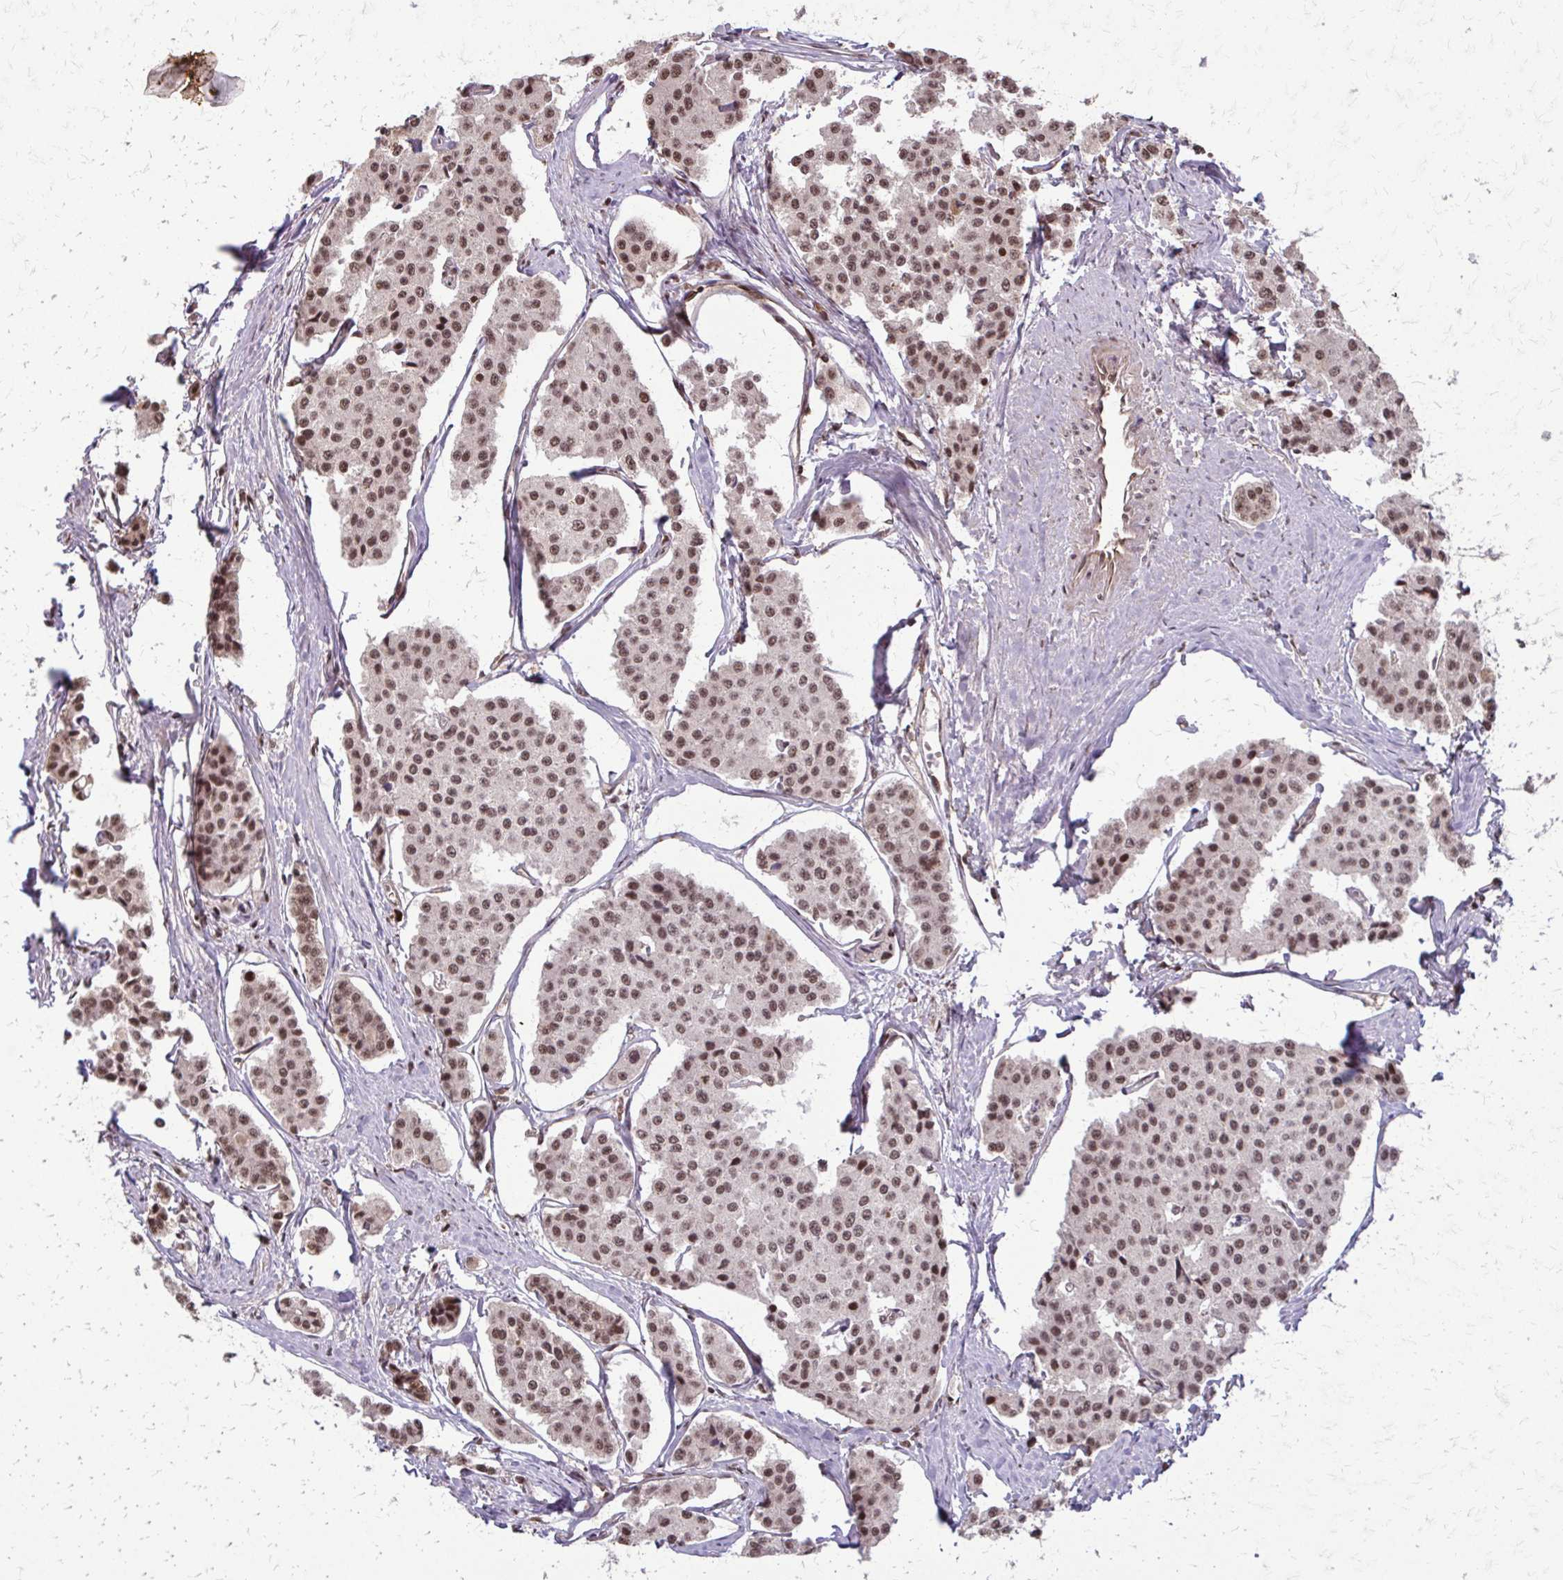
{"staining": {"intensity": "moderate", "quantity": ">75%", "location": "nuclear"}, "tissue": "carcinoid", "cell_type": "Tumor cells", "image_type": "cancer", "snomed": [{"axis": "morphology", "description": "Carcinoid, malignant, NOS"}, {"axis": "topography", "description": "Small intestine"}], "caption": "Malignant carcinoid stained for a protein displays moderate nuclear positivity in tumor cells. The protein is stained brown, and the nuclei are stained in blue (DAB (3,3'-diaminobenzidine) IHC with brightfield microscopy, high magnification).", "gene": "SS18", "patient": {"sex": "female", "age": 65}}